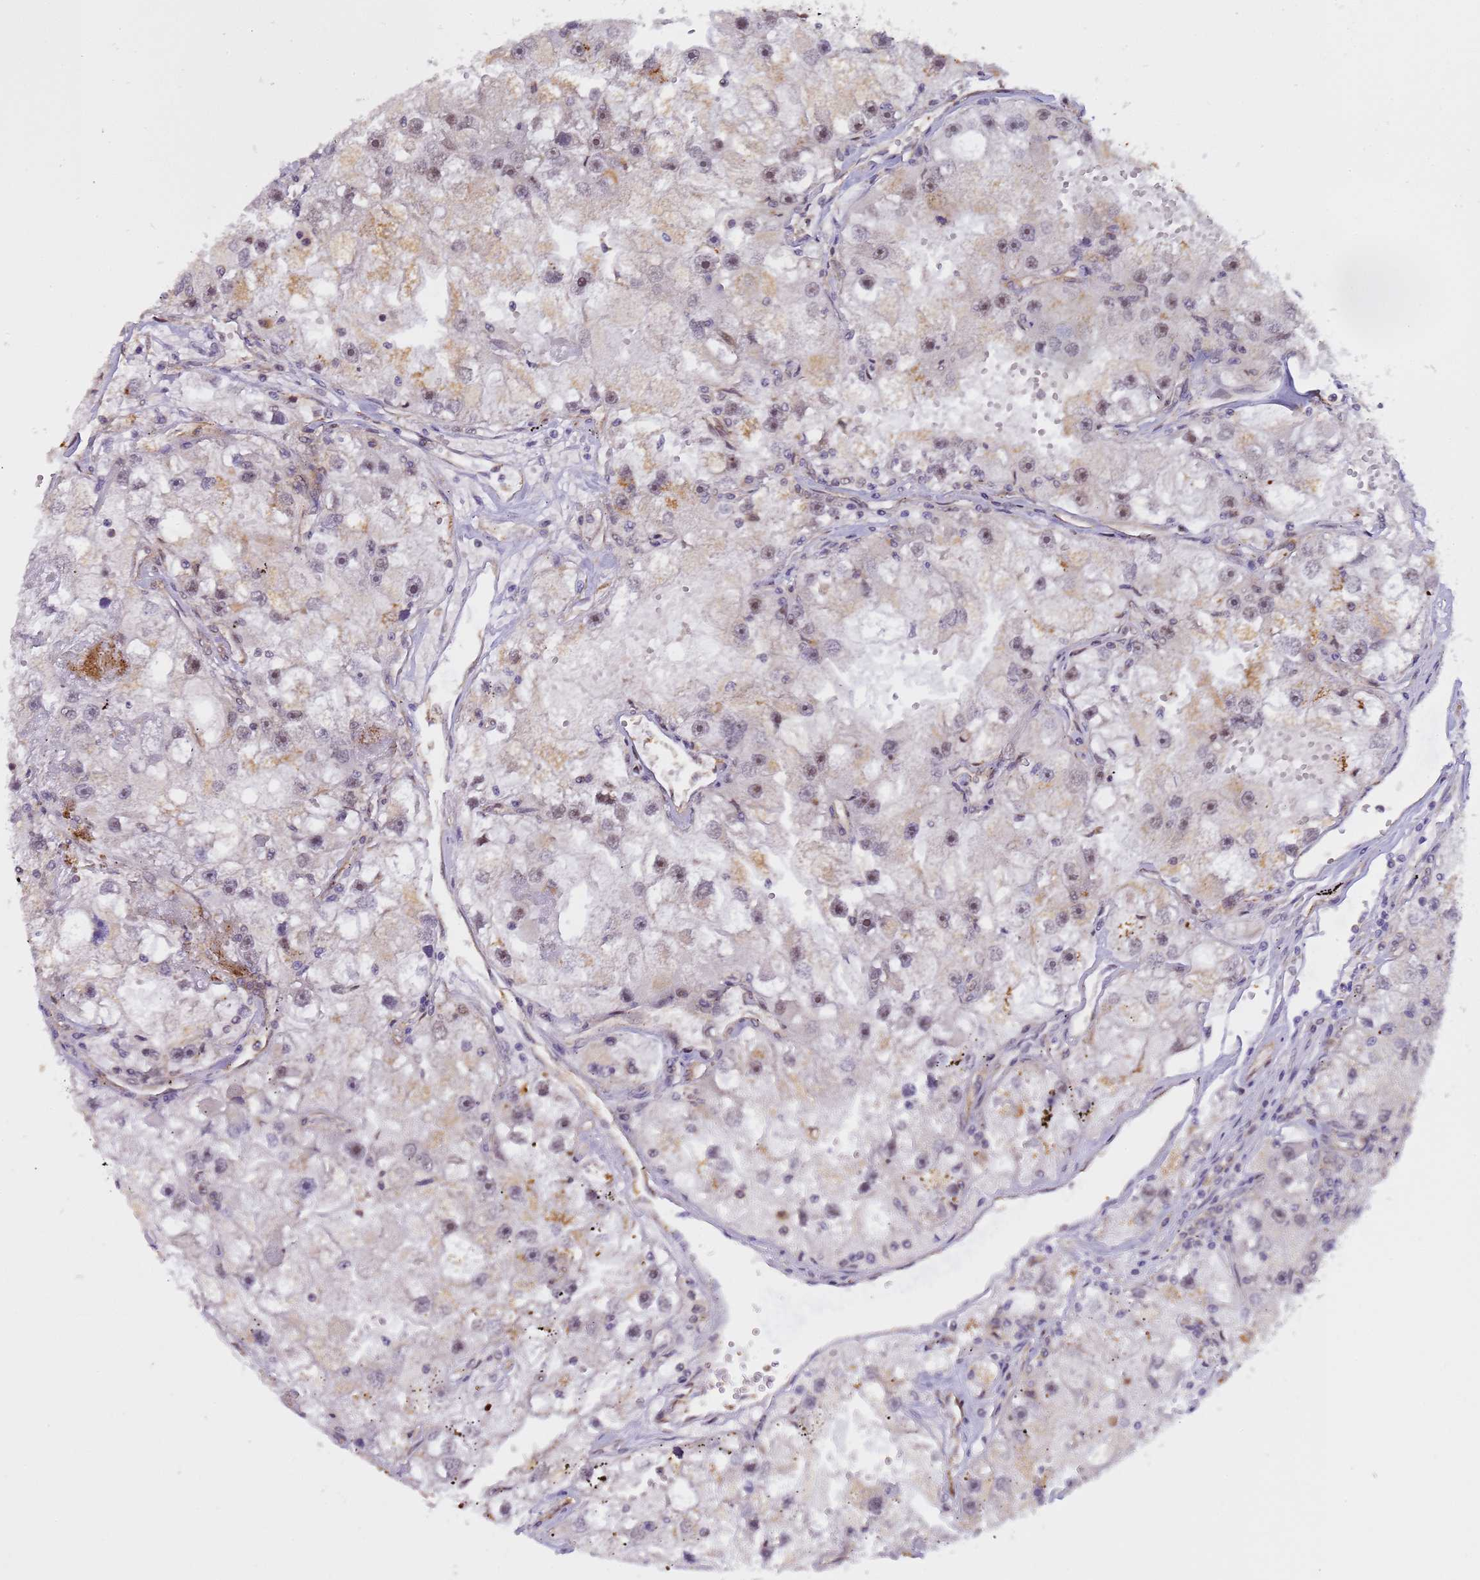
{"staining": {"intensity": "weak", "quantity": "<25%", "location": "cytoplasmic/membranous,nuclear"}, "tissue": "renal cancer", "cell_type": "Tumor cells", "image_type": "cancer", "snomed": [{"axis": "morphology", "description": "Adenocarcinoma, NOS"}, {"axis": "topography", "description": "Kidney"}], "caption": "DAB (3,3'-diaminobenzidine) immunohistochemical staining of renal adenocarcinoma exhibits no significant expression in tumor cells.", "gene": "EMC2", "patient": {"sex": "male", "age": 63}}